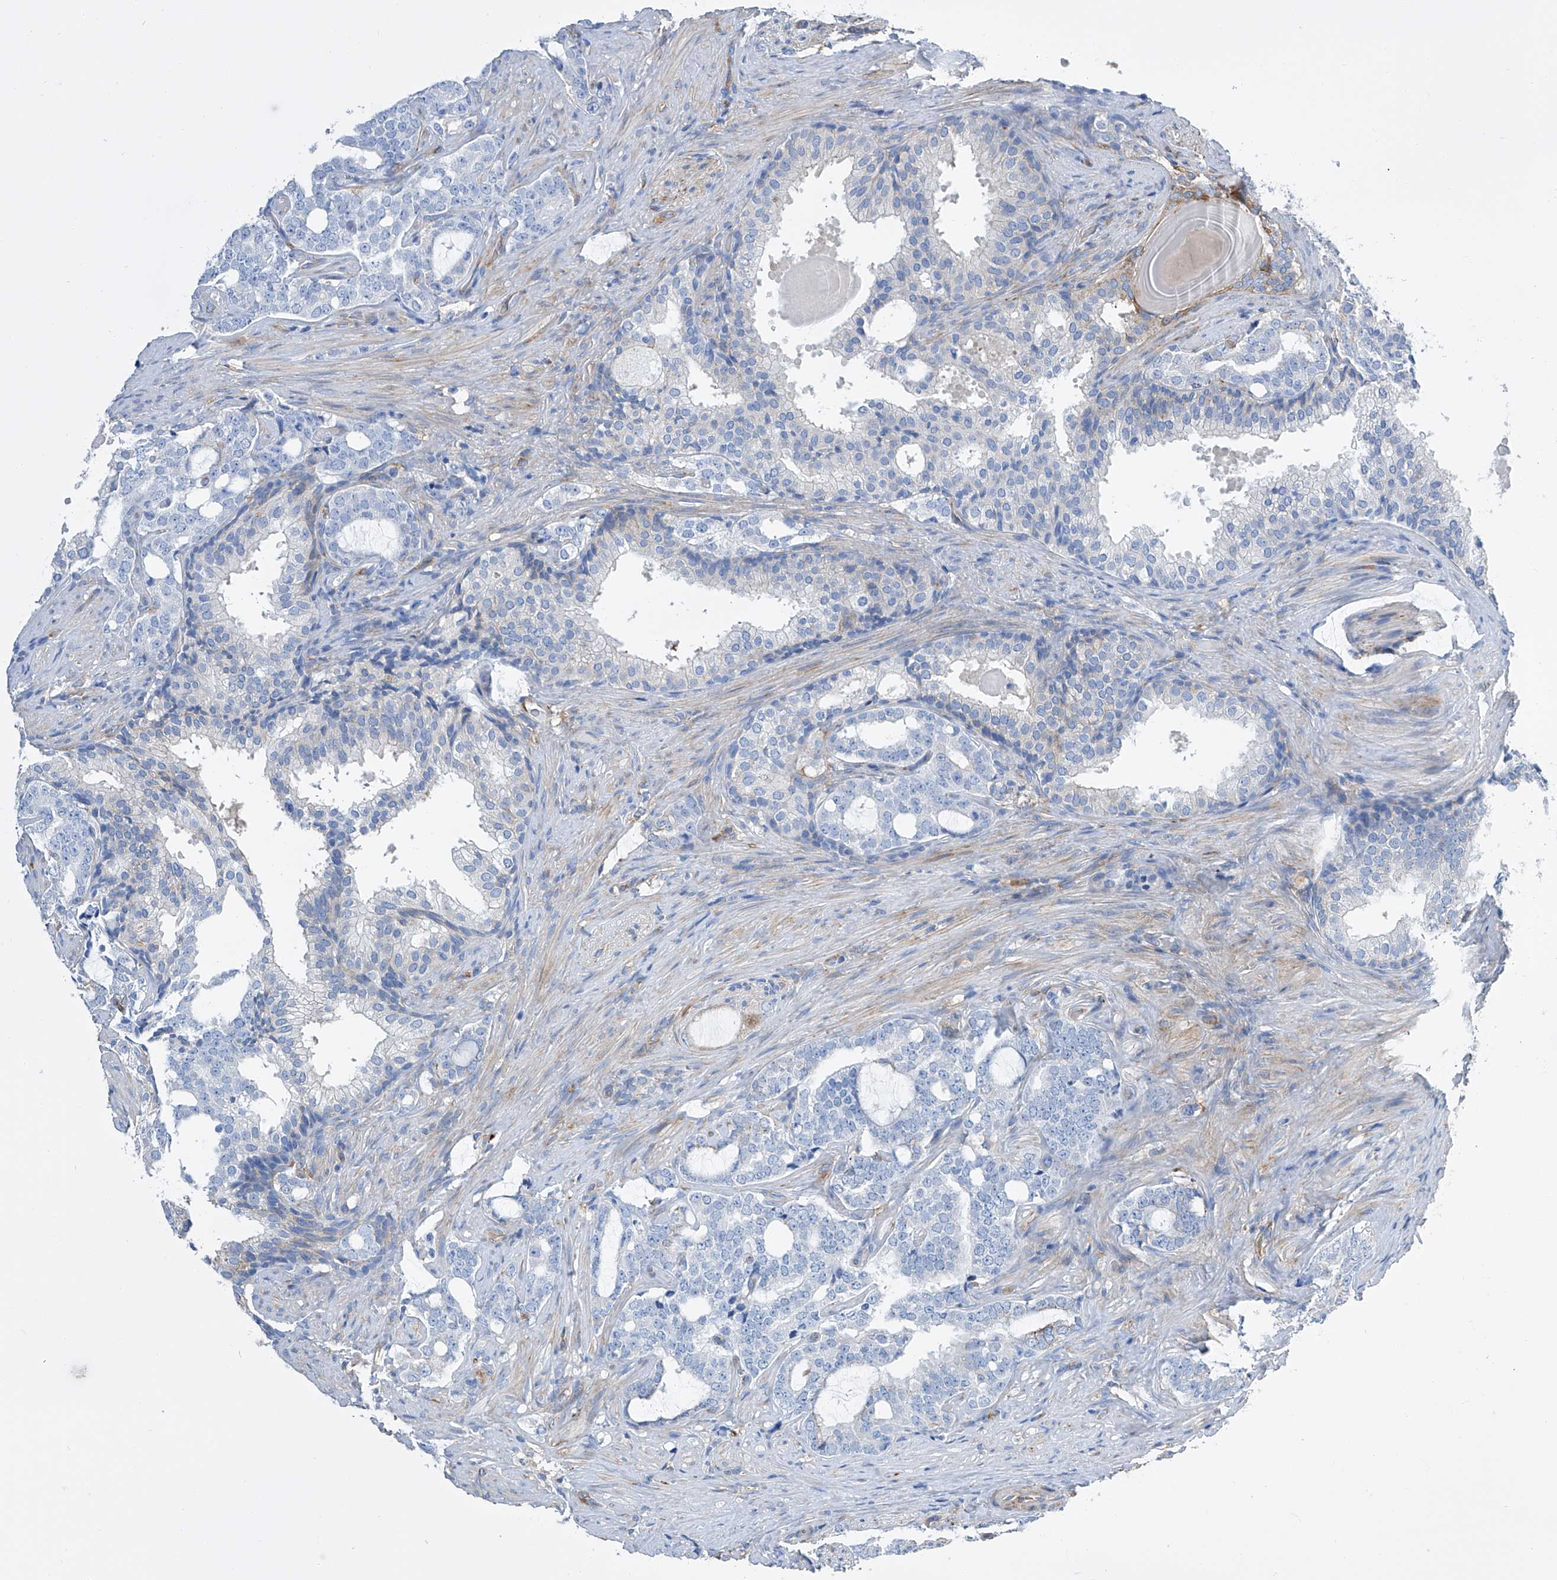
{"staining": {"intensity": "negative", "quantity": "none", "location": "none"}, "tissue": "prostate cancer", "cell_type": "Tumor cells", "image_type": "cancer", "snomed": [{"axis": "morphology", "description": "Adenocarcinoma, High grade"}, {"axis": "topography", "description": "Prostate"}], "caption": "DAB (3,3'-diaminobenzidine) immunohistochemical staining of adenocarcinoma (high-grade) (prostate) reveals no significant staining in tumor cells.", "gene": "GPT", "patient": {"sex": "male", "age": 64}}